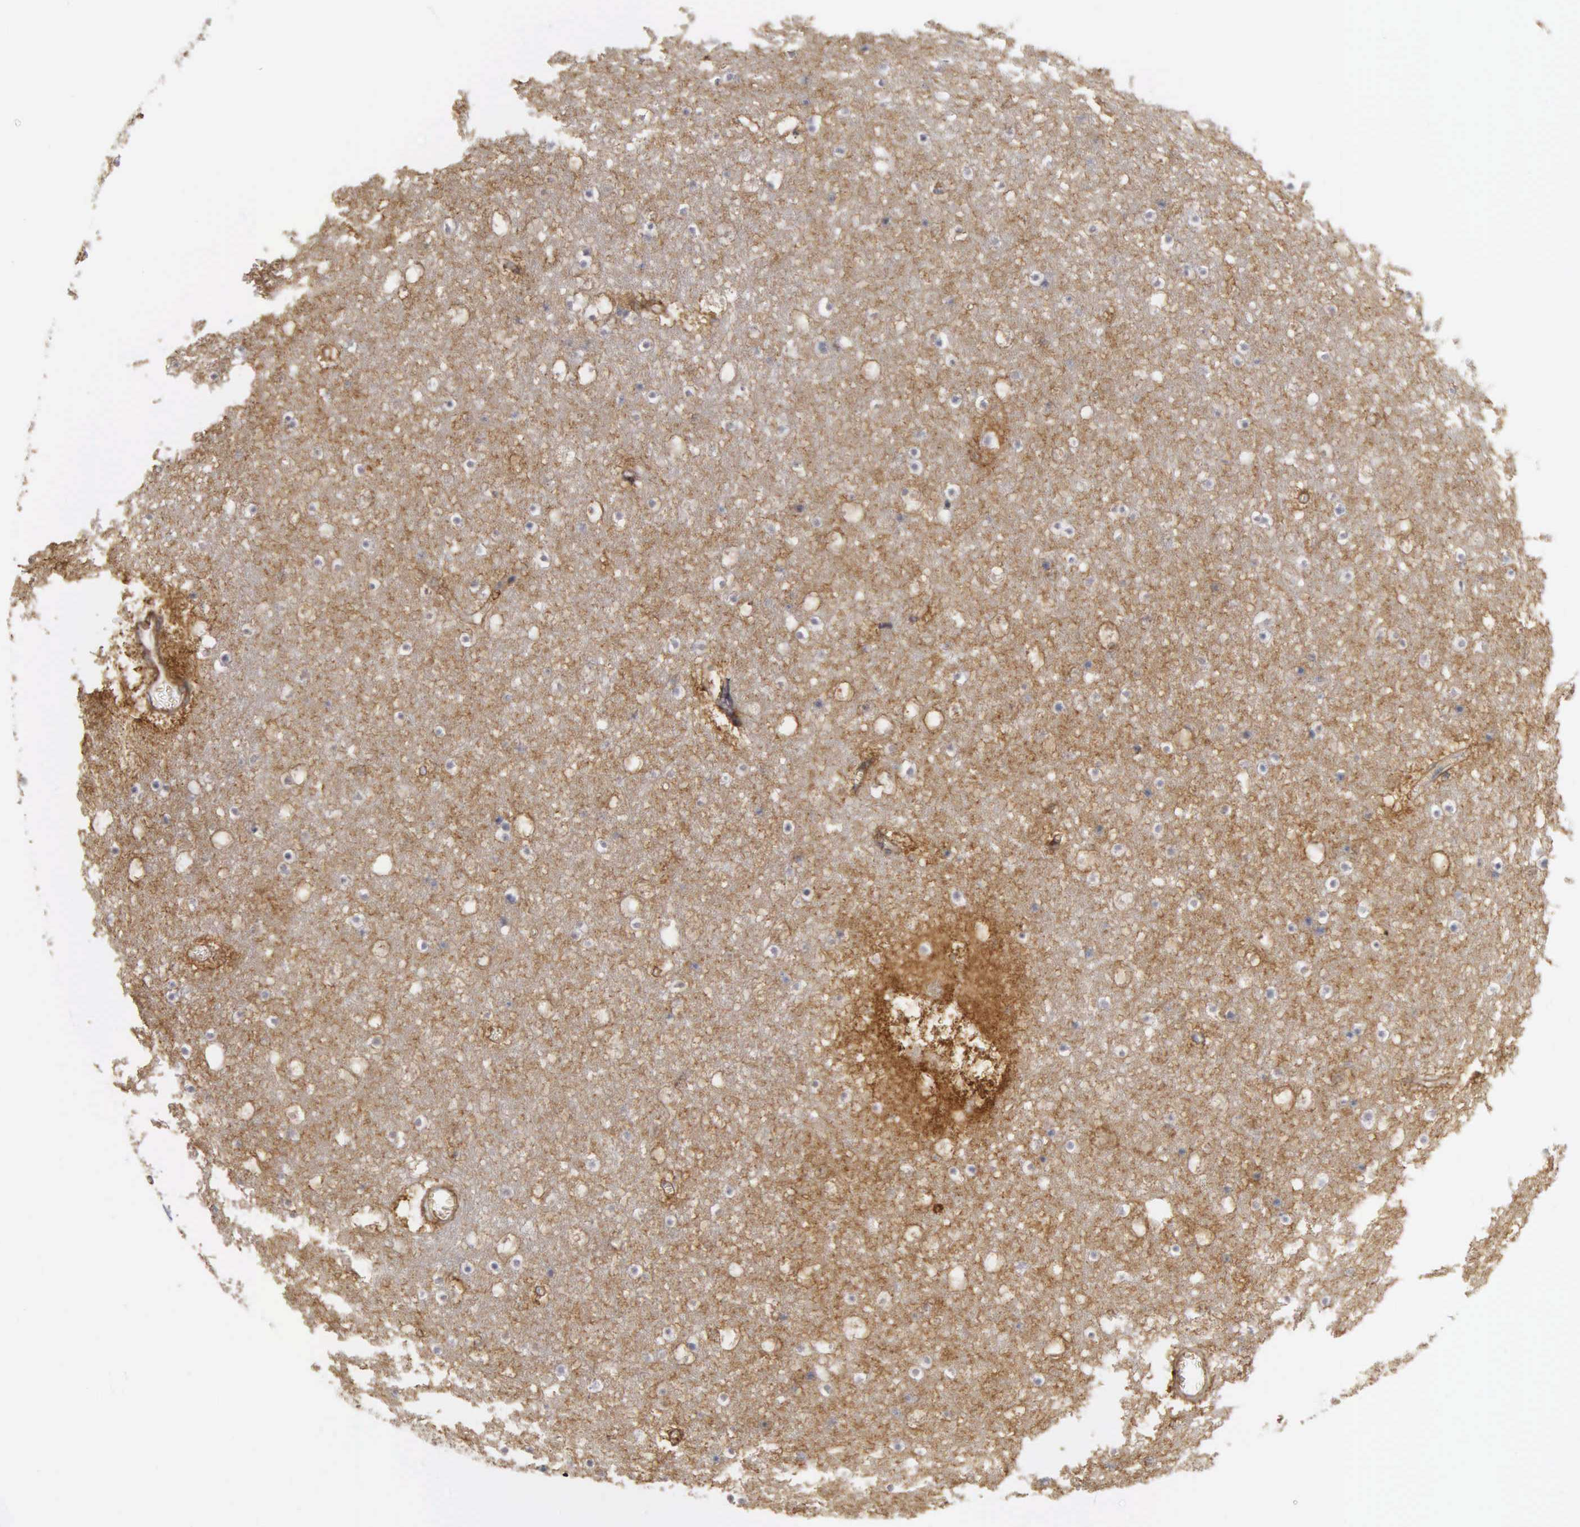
{"staining": {"intensity": "weak", "quantity": "<25%", "location": "cytoplasmic/membranous"}, "tissue": "caudate", "cell_type": "Glial cells", "image_type": "normal", "snomed": [{"axis": "morphology", "description": "Normal tissue, NOS"}, {"axis": "topography", "description": "Lateral ventricle wall"}], "caption": "Protein analysis of unremarkable caudate exhibits no significant expression in glial cells. (DAB immunohistochemistry (IHC), high magnification).", "gene": "CD99", "patient": {"sex": "male", "age": 45}}